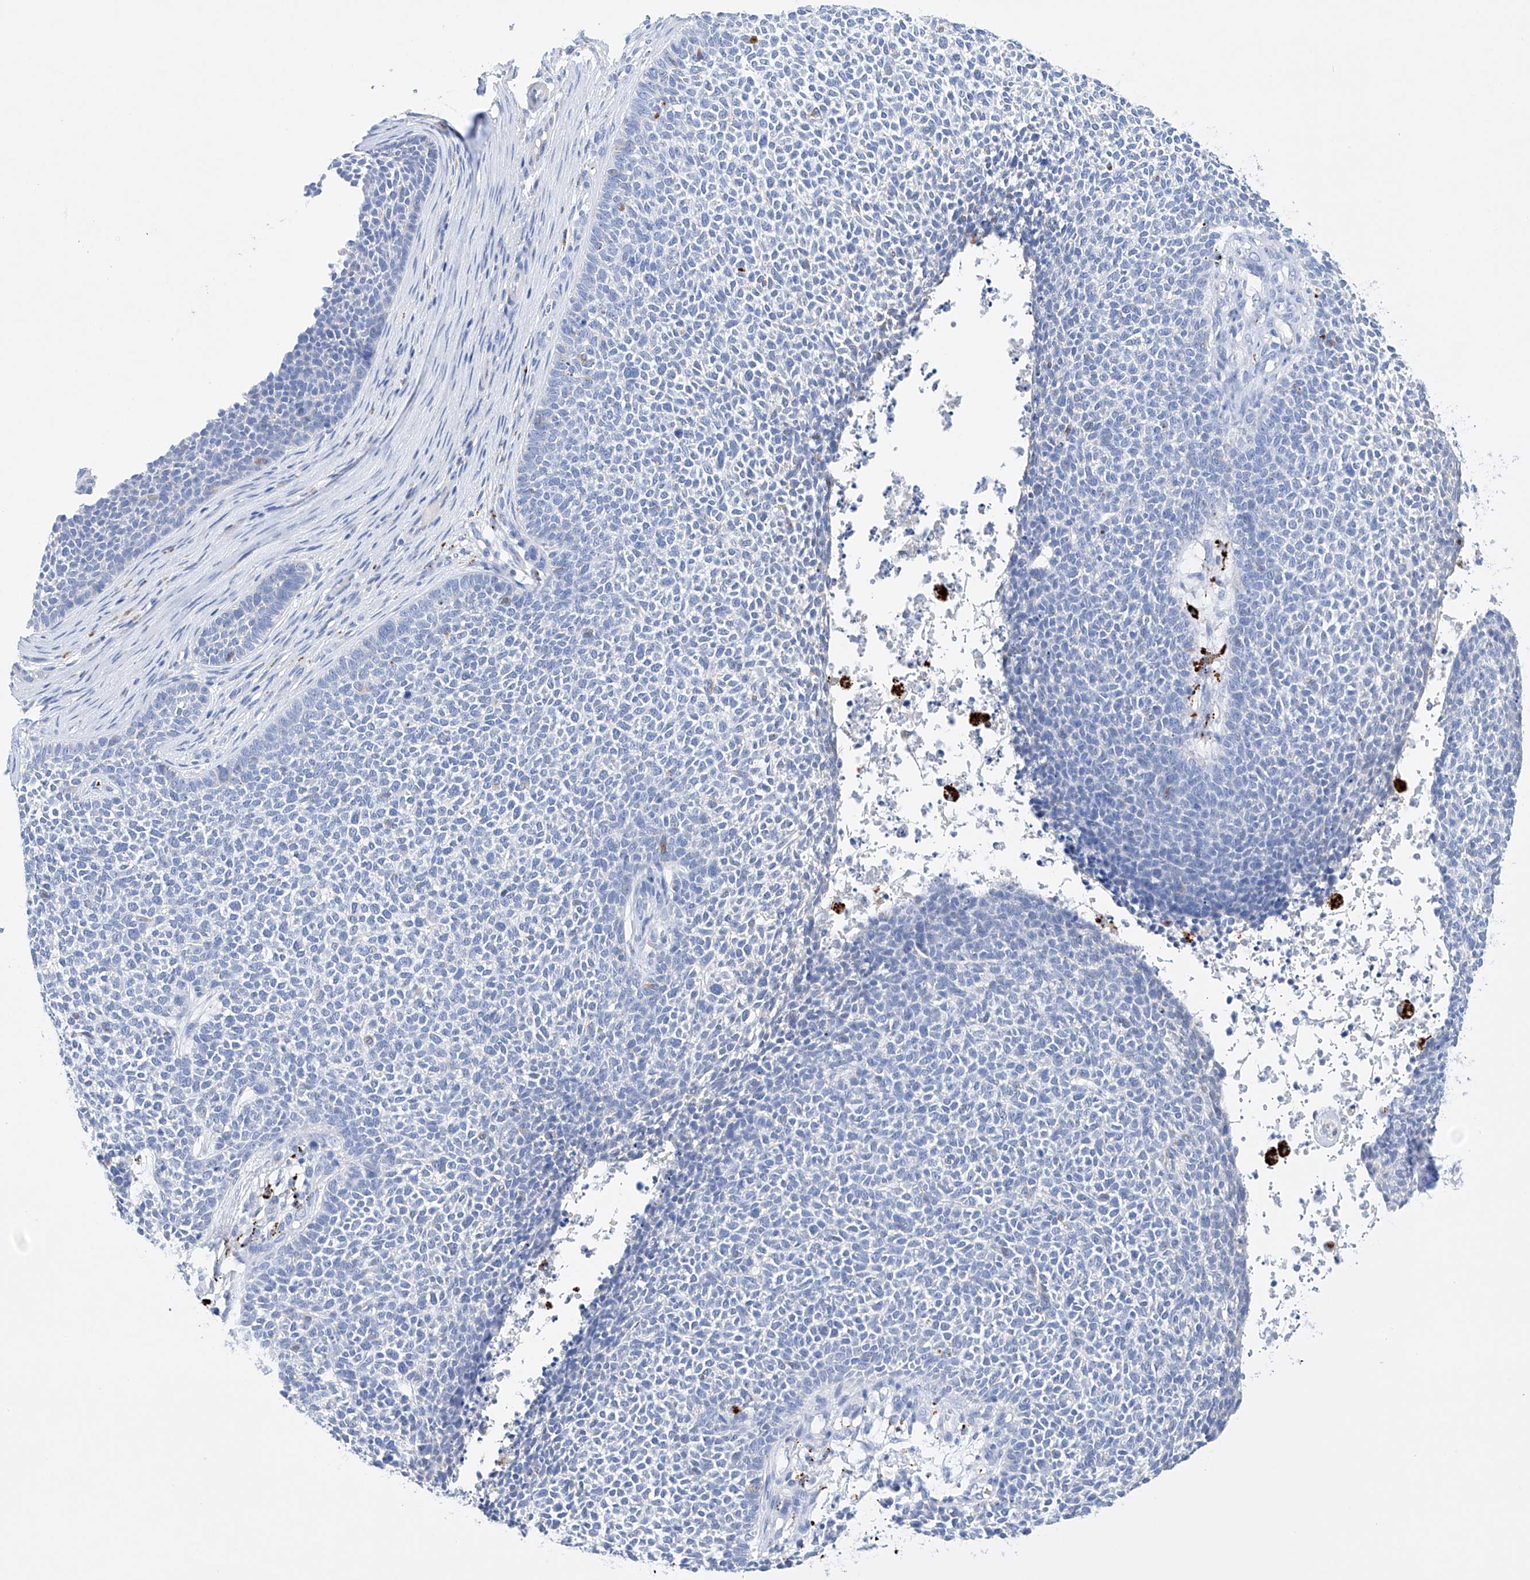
{"staining": {"intensity": "negative", "quantity": "none", "location": "none"}, "tissue": "skin cancer", "cell_type": "Tumor cells", "image_type": "cancer", "snomed": [{"axis": "morphology", "description": "Basal cell carcinoma"}, {"axis": "topography", "description": "Skin"}], "caption": "This is an immunohistochemistry (IHC) histopathology image of human skin basal cell carcinoma. There is no expression in tumor cells.", "gene": "LURAP1", "patient": {"sex": "female", "age": 84}}